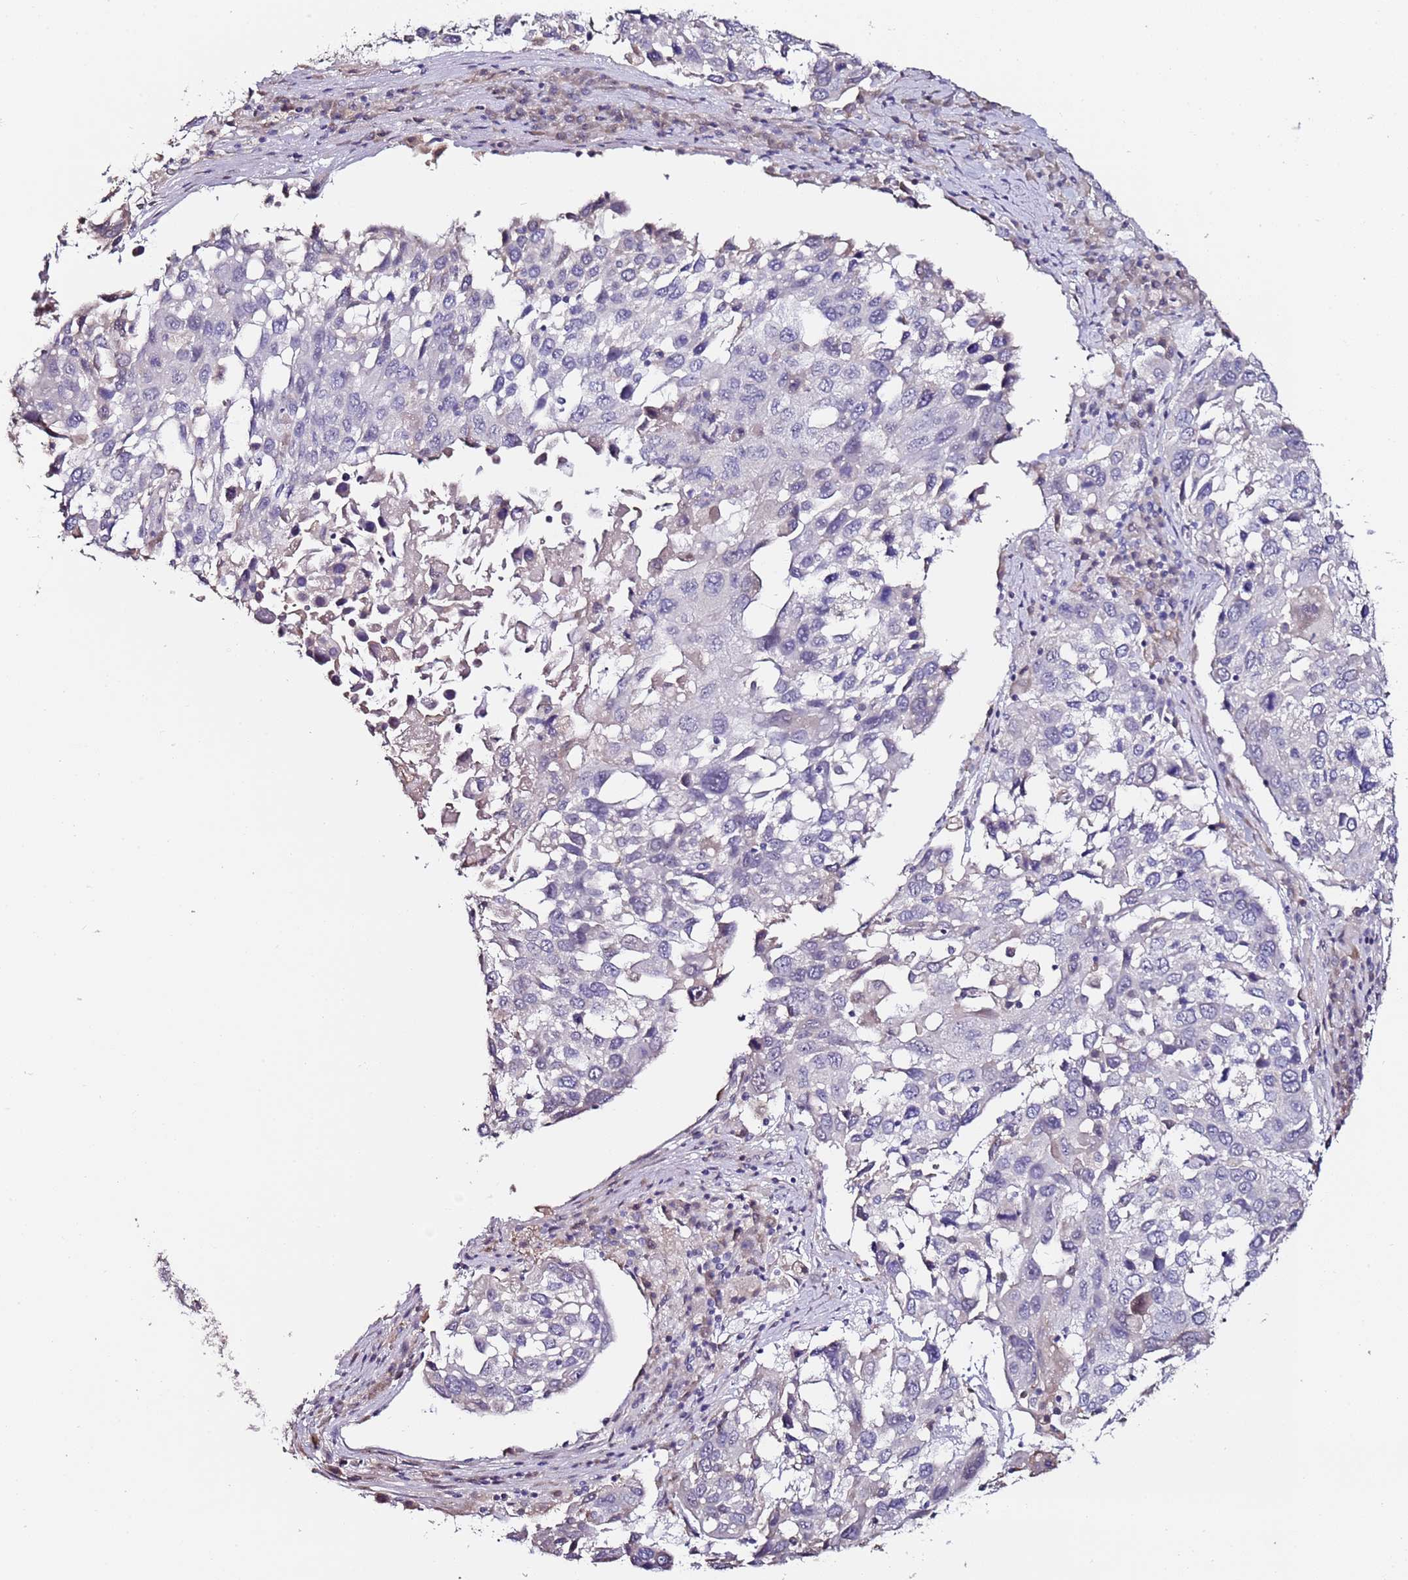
{"staining": {"intensity": "negative", "quantity": "none", "location": "none"}, "tissue": "lung cancer", "cell_type": "Tumor cells", "image_type": "cancer", "snomed": [{"axis": "morphology", "description": "Squamous cell carcinoma, NOS"}, {"axis": "topography", "description": "Lung"}], "caption": "A high-resolution micrograph shows IHC staining of lung cancer, which exhibits no significant expression in tumor cells.", "gene": "C3orf80", "patient": {"sex": "male", "age": 65}}